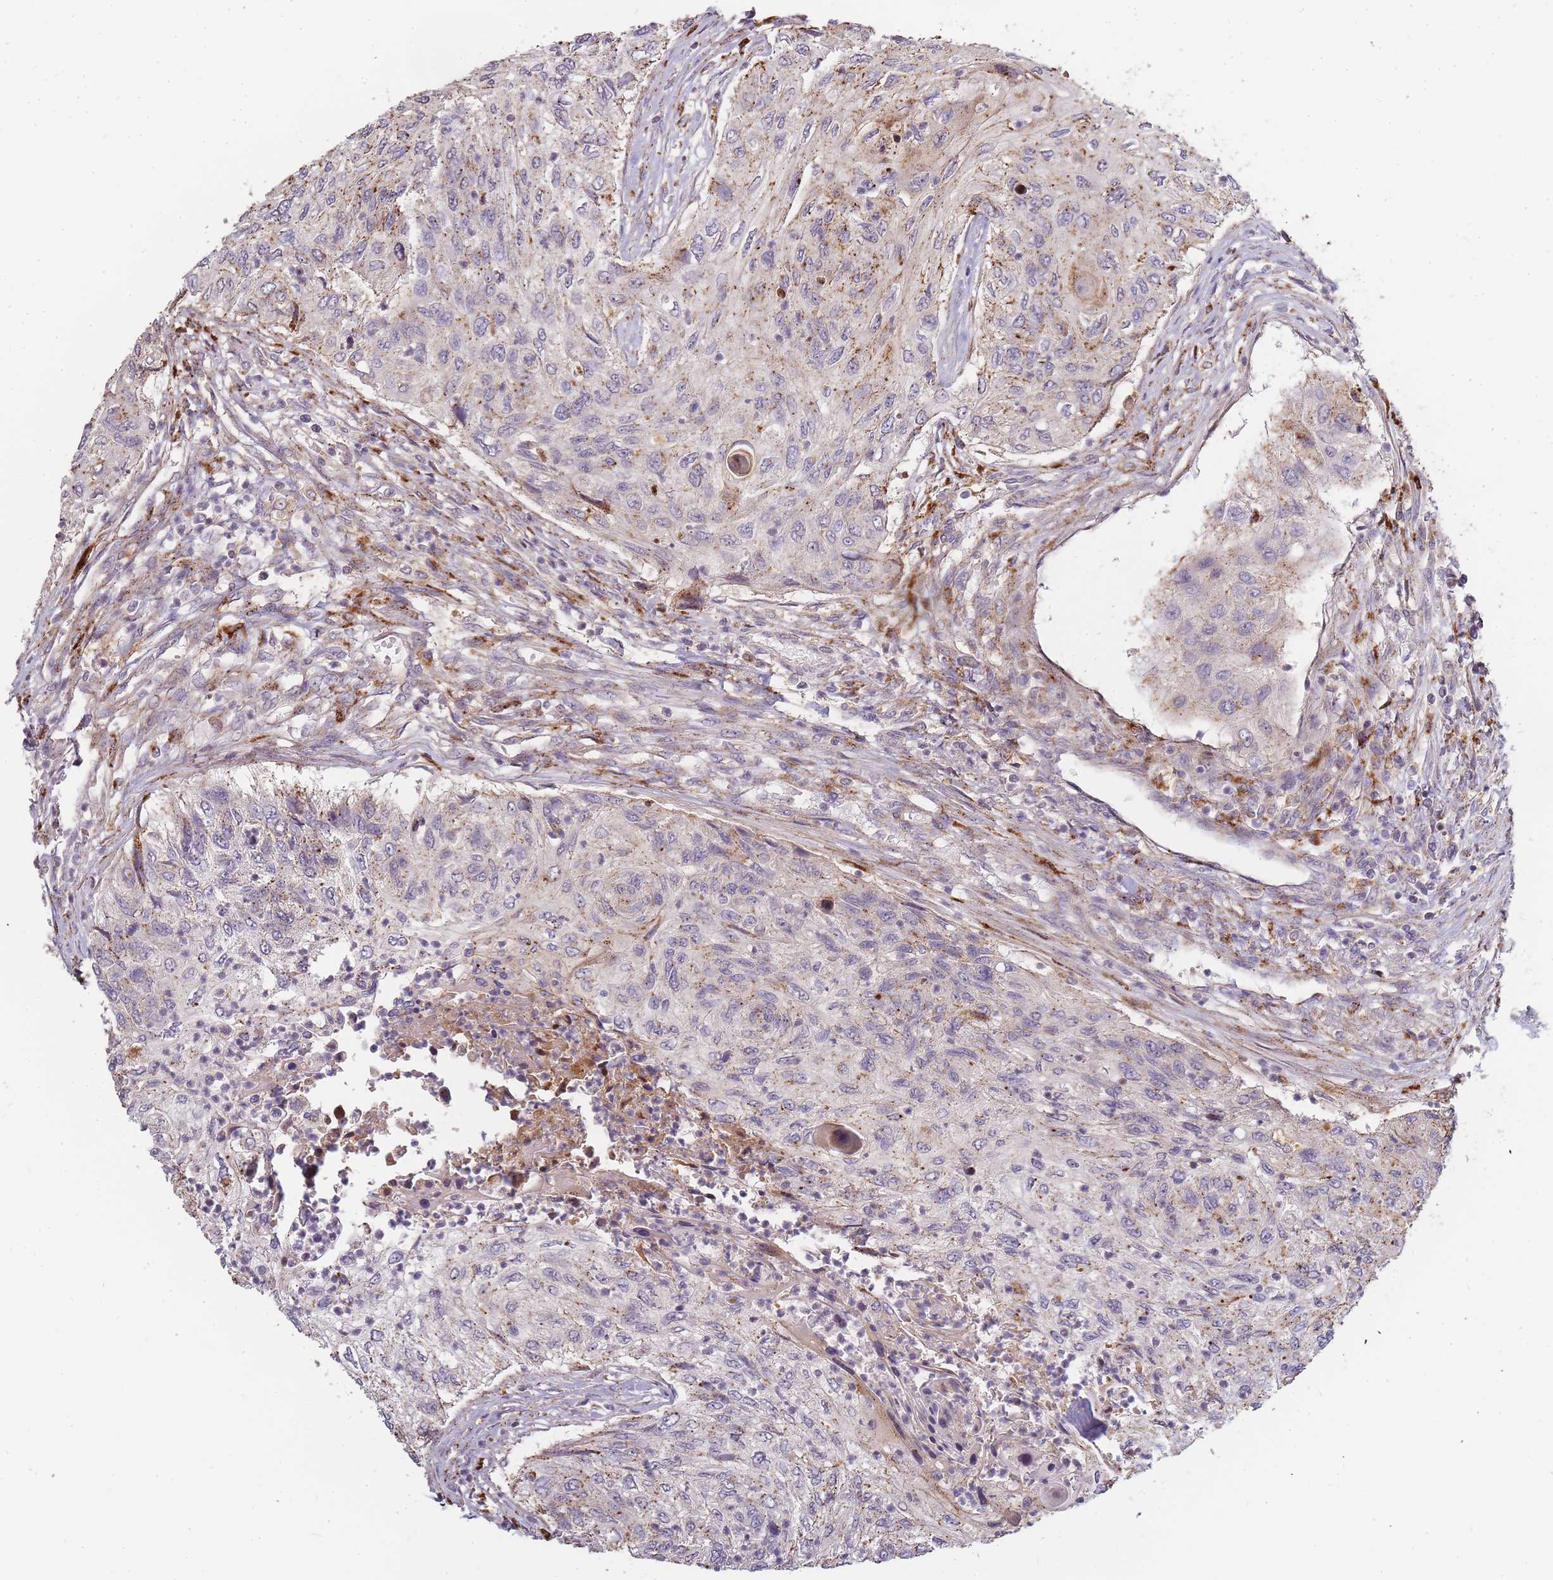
{"staining": {"intensity": "moderate", "quantity": "<25%", "location": "cytoplasmic/membranous"}, "tissue": "urothelial cancer", "cell_type": "Tumor cells", "image_type": "cancer", "snomed": [{"axis": "morphology", "description": "Urothelial carcinoma, High grade"}, {"axis": "topography", "description": "Urinary bladder"}], "caption": "A low amount of moderate cytoplasmic/membranous expression is identified in approximately <25% of tumor cells in urothelial cancer tissue.", "gene": "ATG5", "patient": {"sex": "female", "age": 60}}